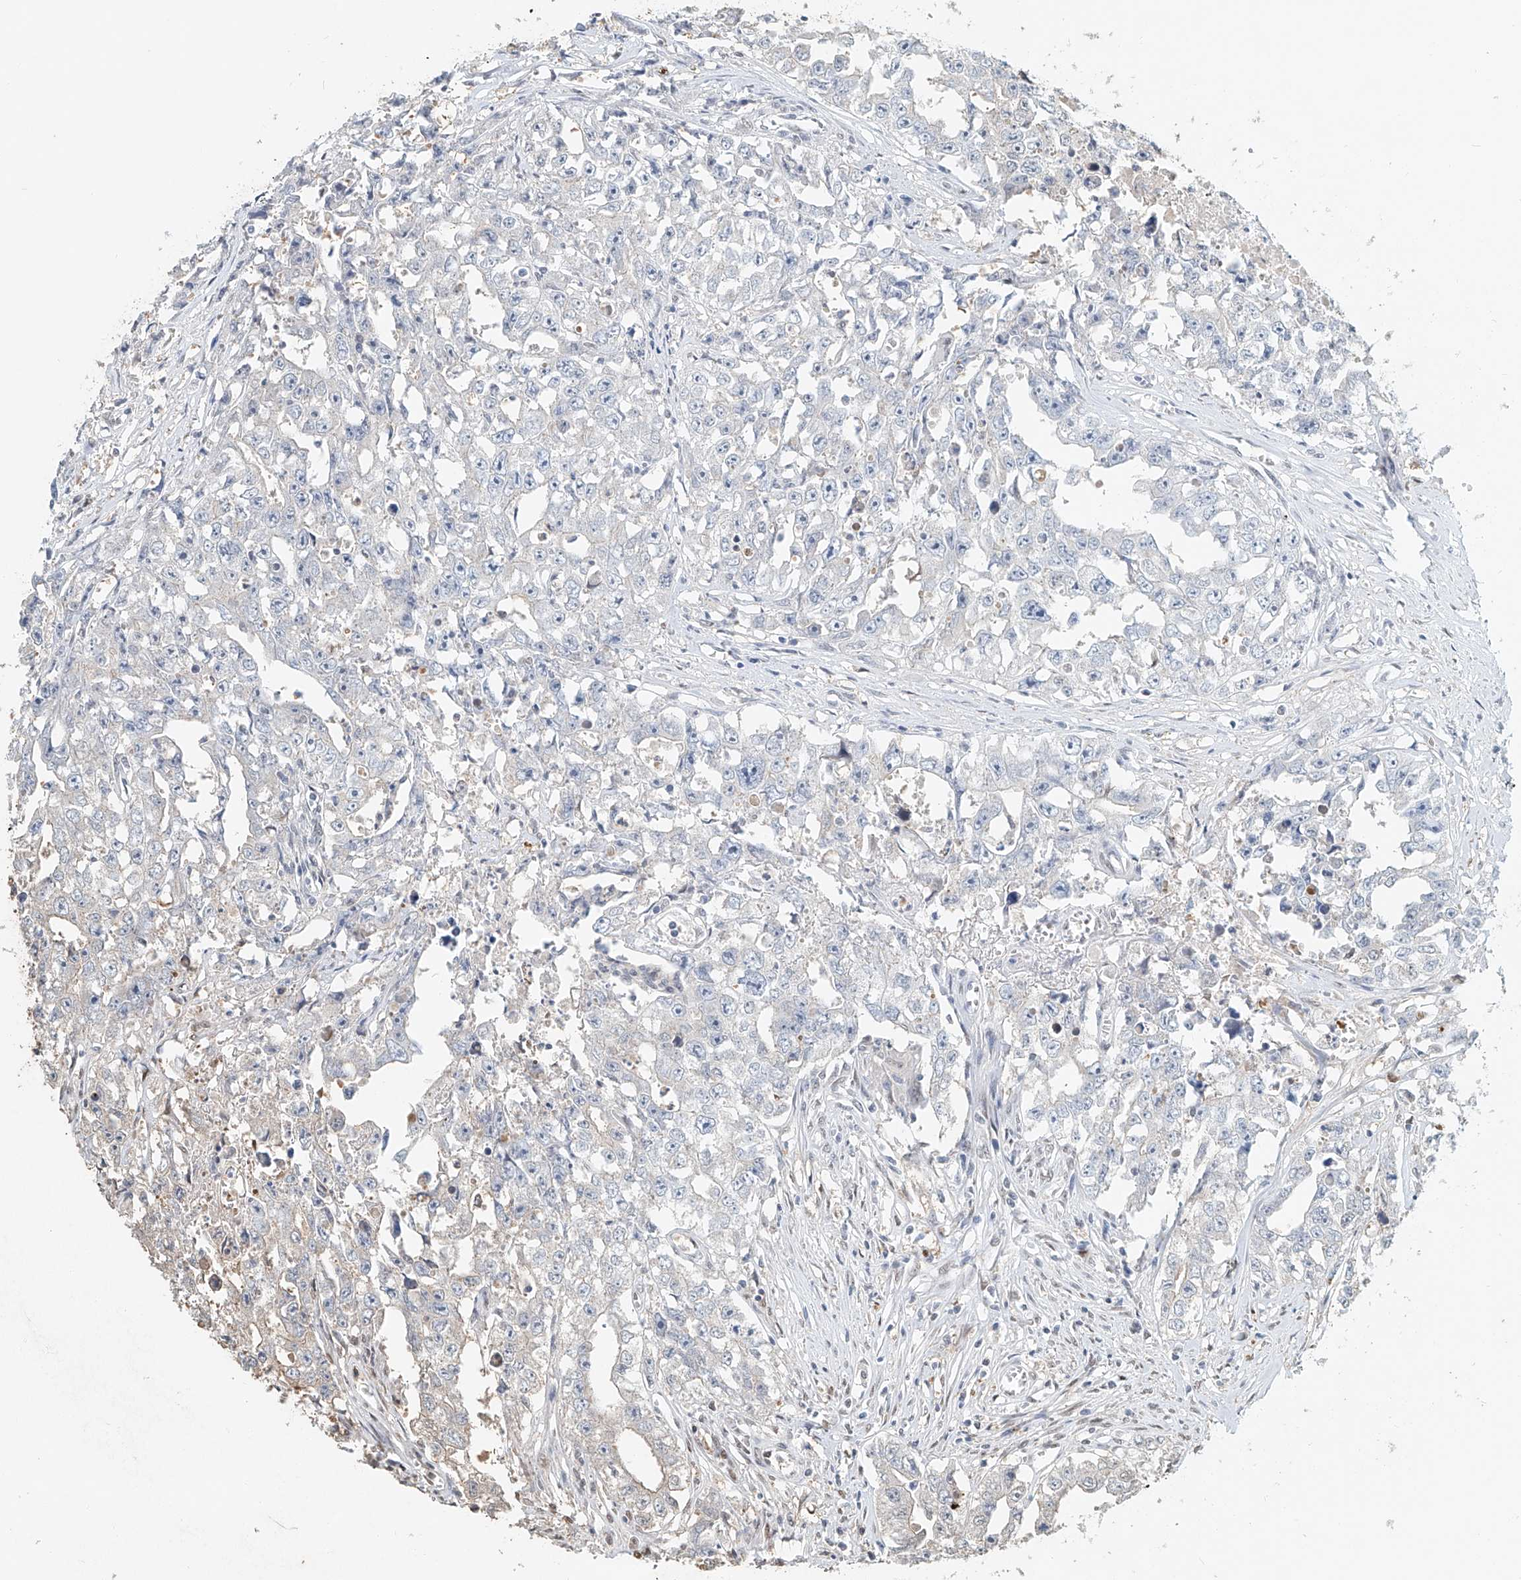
{"staining": {"intensity": "negative", "quantity": "none", "location": "none"}, "tissue": "testis cancer", "cell_type": "Tumor cells", "image_type": "cancer", "snomed": [{"axis": "morphology", "description": "Seminoma, NOS"}, {"axis": "morphology", "description": "Carcinoma, Embryonal, NOS"}, {"axis": "topography", "description": "Testis"}], "caption": "This is a micrograph of immunohistochemistry (IHC) staining of testis cancer, which shows no staining in tumor cells.", "gene": "RMND1", "patient": {"sex": "male", "age": 43}}